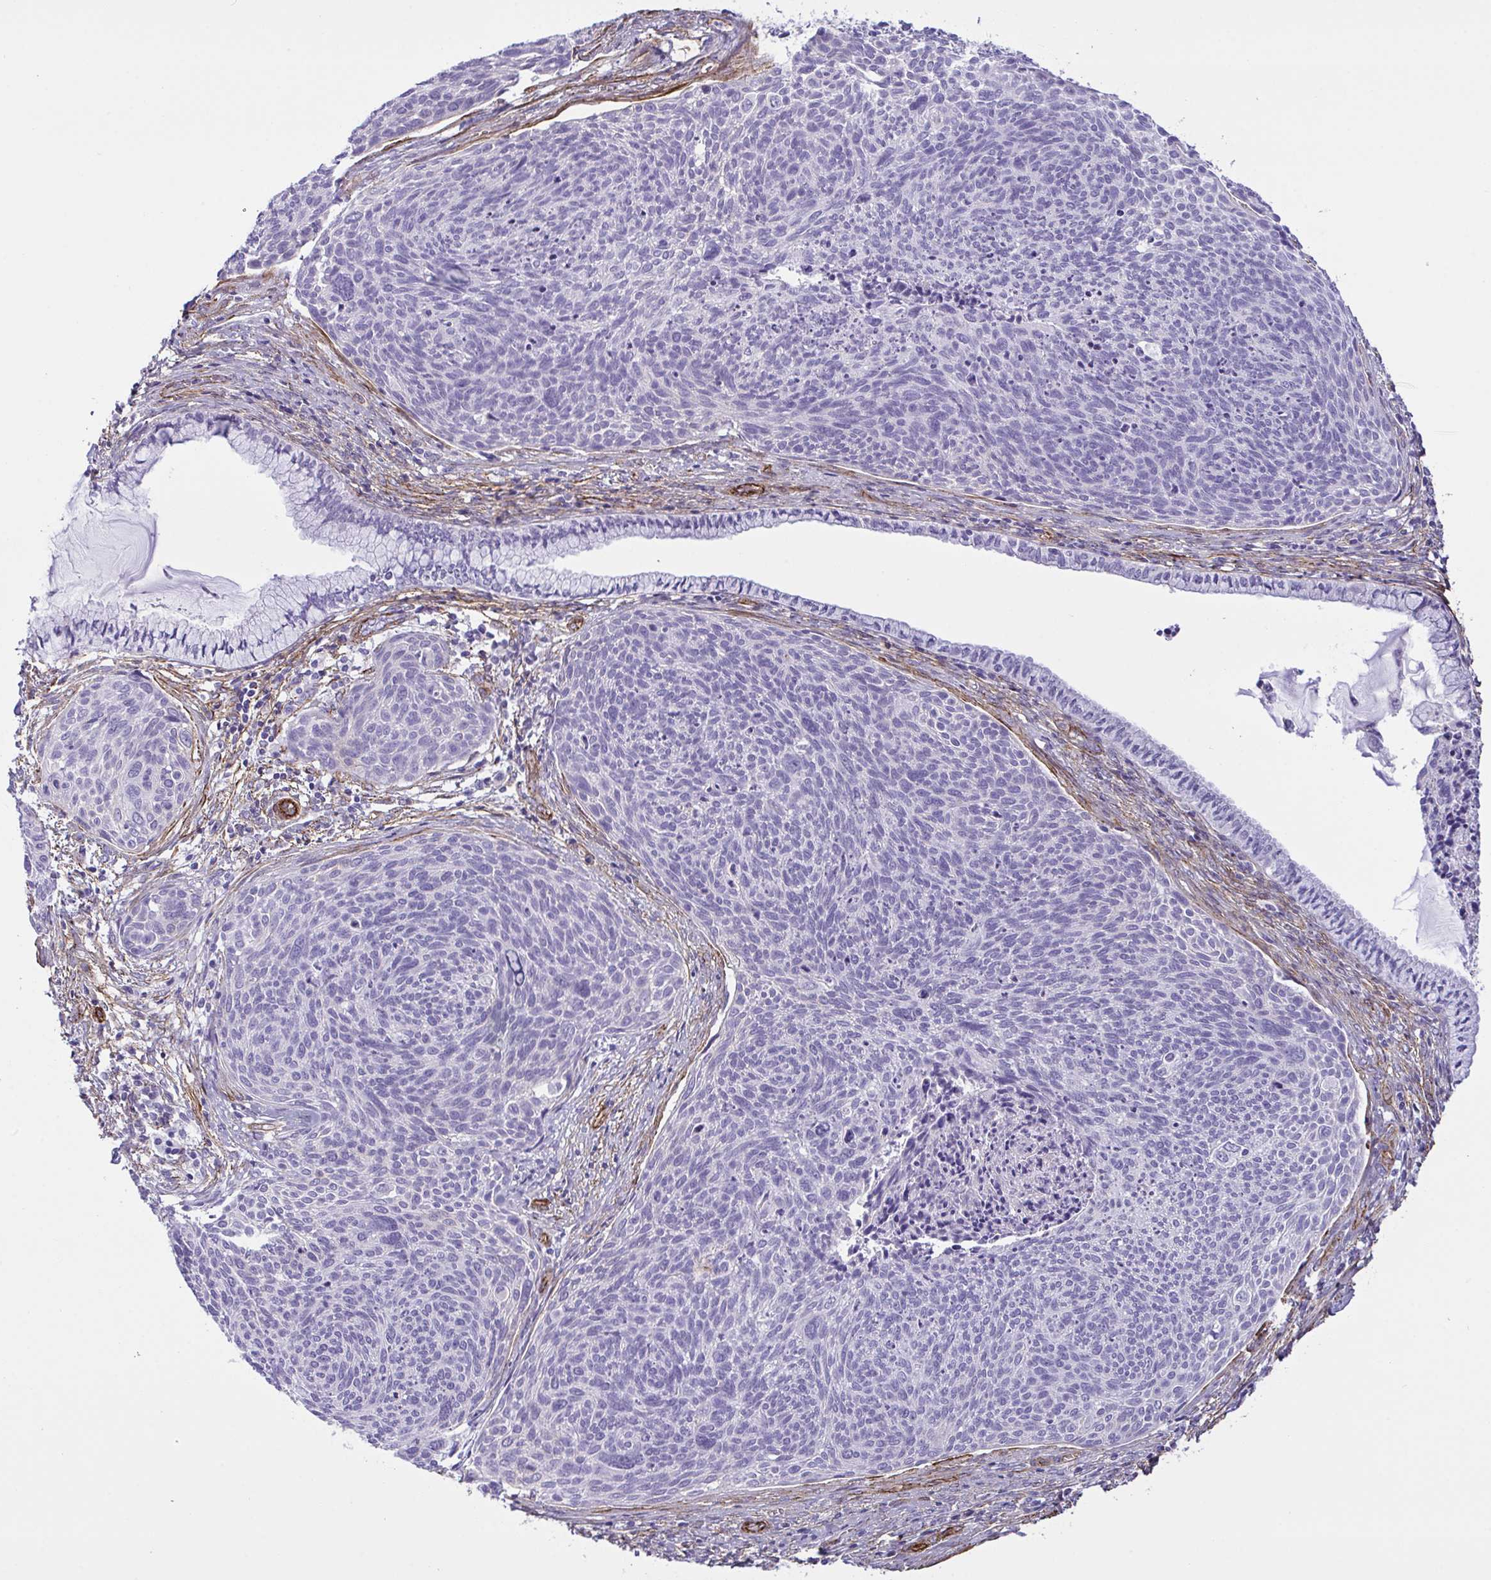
{"staining": {"intensity": "negative", "quantity": "none", "location": "none"}, "tissue": "cervical cancer", "cell_type": "Tumor cells", "image_type": "cancer", "snomed": [{"axis": "morphology", "description": "Squamous cell carcinoma, NOS"}, {"axis": "topography", "description": "Cervix"}], "caption": "IHC of cervical cancer reveals no positivity in tumor cells.", "gene": "SYNPO2L", "patient": {"sex": "female", "age": 49}}